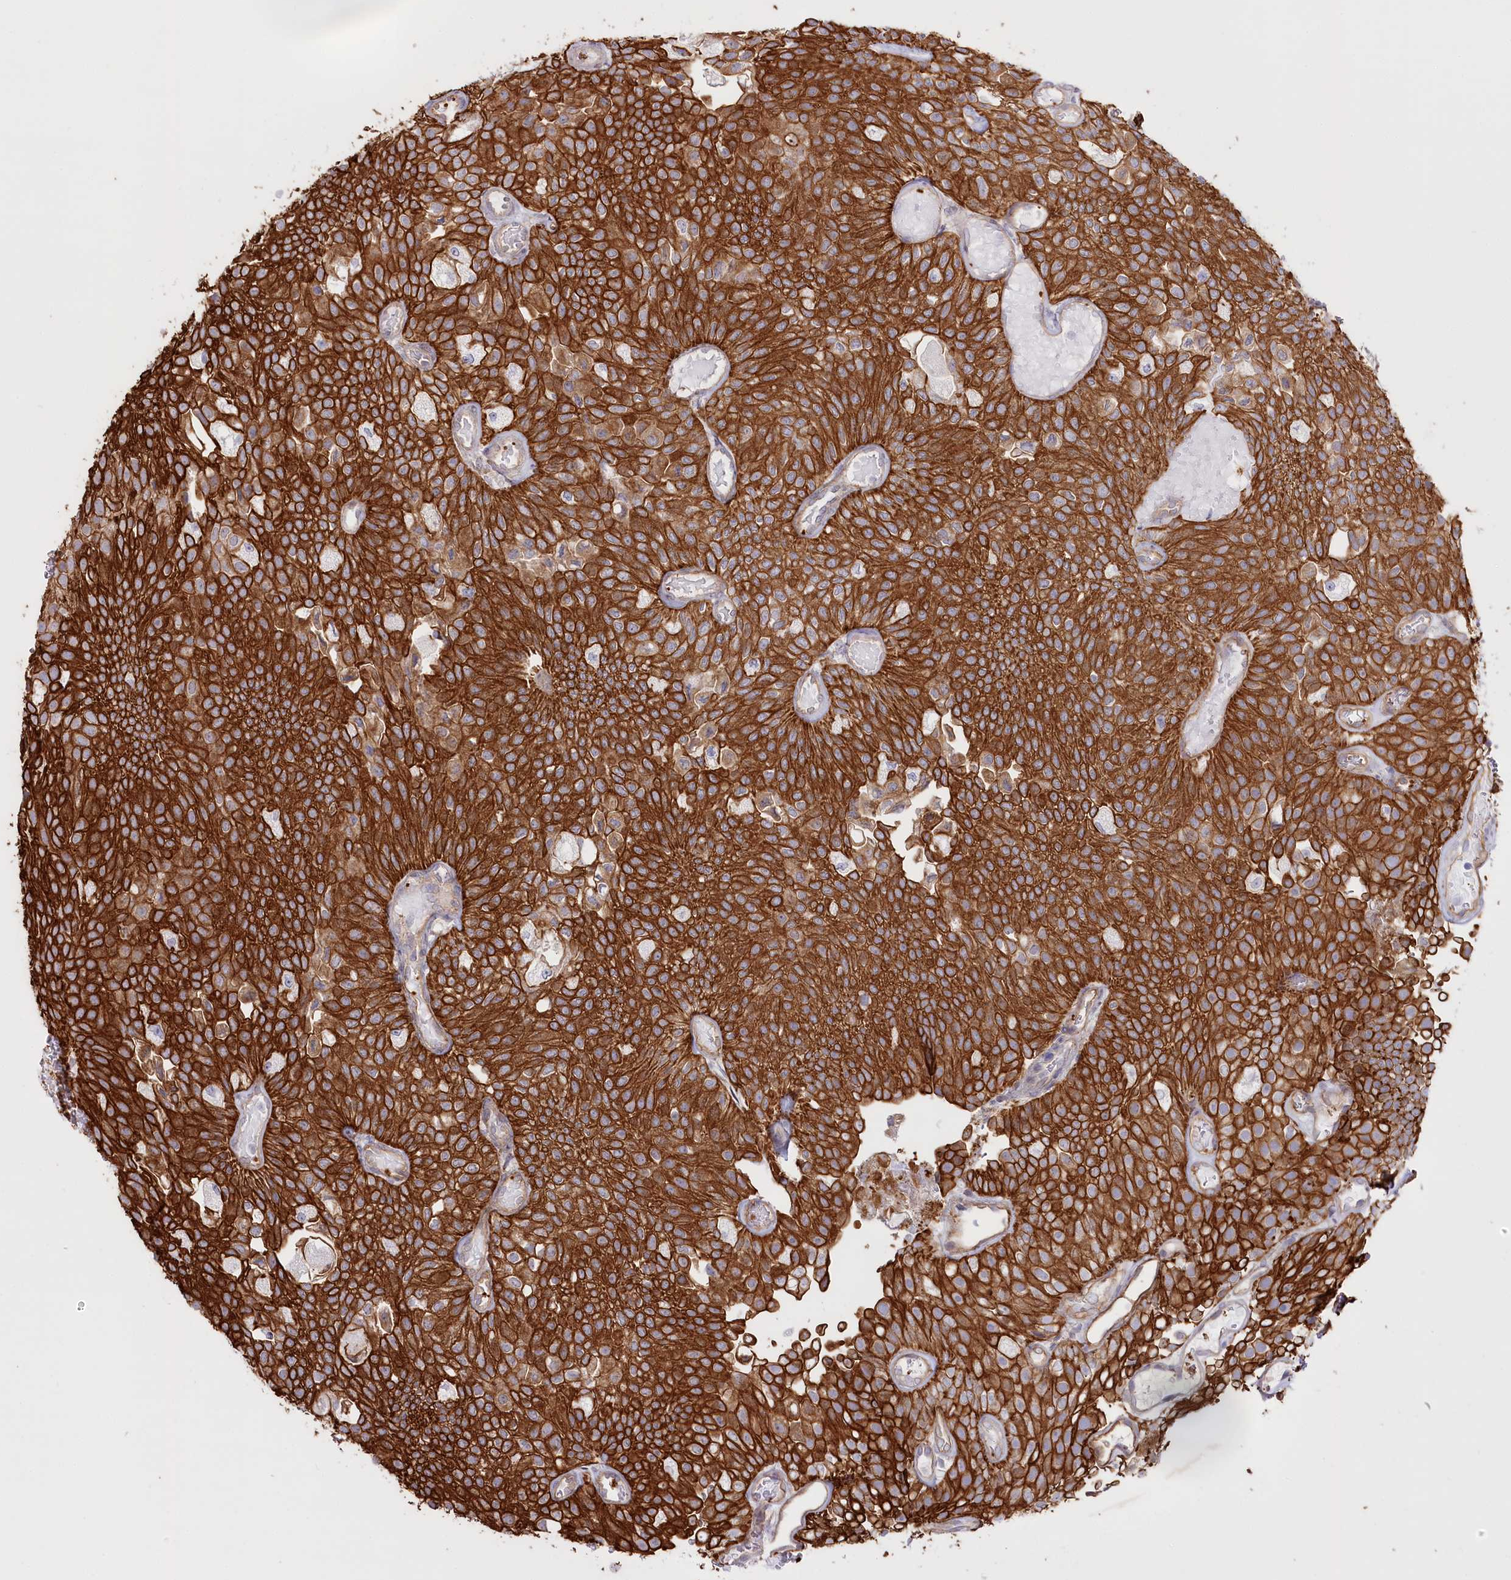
{"staining": {"intensity": "strong", "quantity": ">75%", "location": "cytoplasmic/membranous"}, "tissue": "urothelial cancer", "cell_type": "Tumor cells", "image_type": "cancer", "snomed": [{"axis": "morphology", "description": "Urothelial carcinoma, Low grade"}, {"axis": "topography", "description": "Urinary bladder"}], "caption": "Urothelial cancer stained for a protein displays strong cytoplasmic/membranous positivity in tumor cells.", "gene": "SLC39A10", "patient": {"sex": "male", "age": 78}}